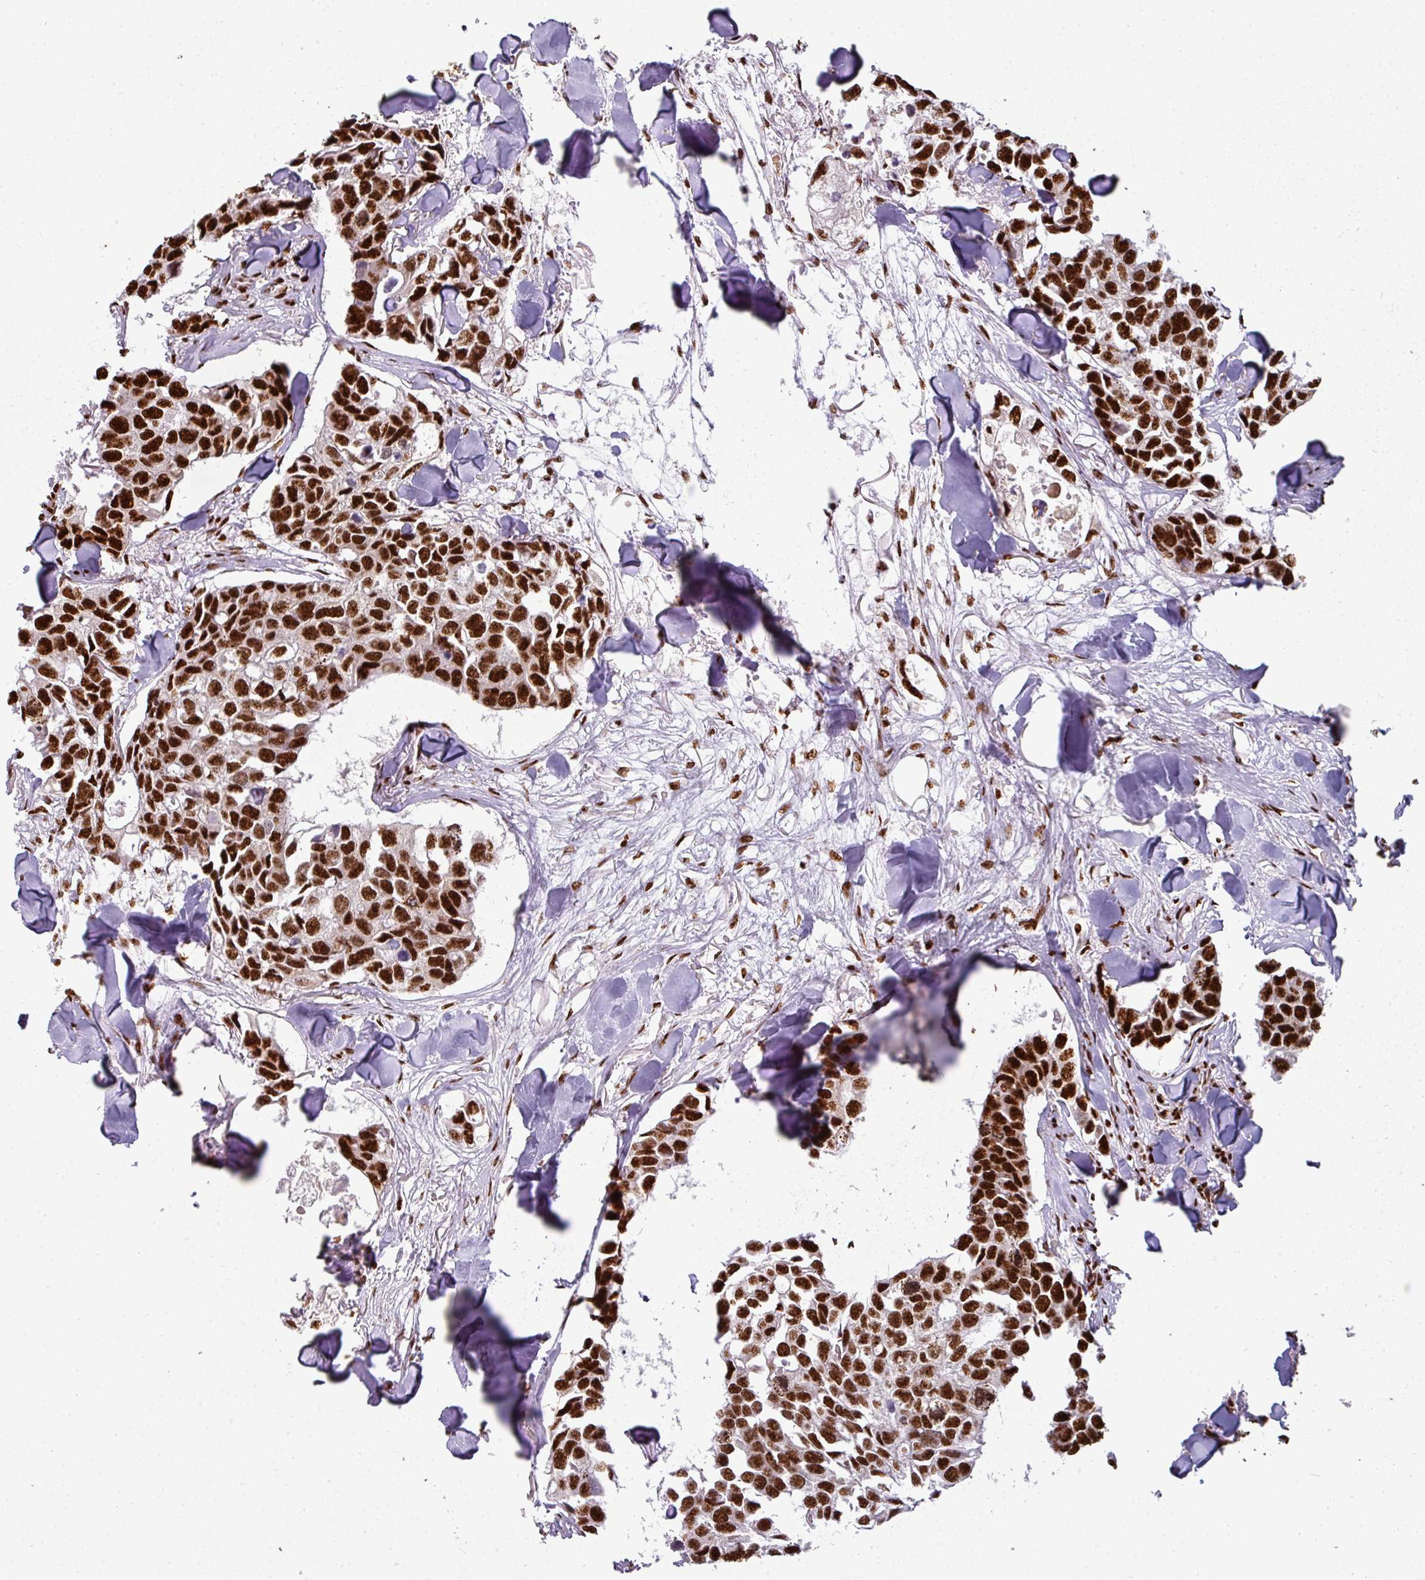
{"staining": {"intensity": "strong", "quantity": ">75%", "location": "nuclear"}, "tissue": "breast cancer", "cell_type": "Tumor cells", "image_type": "cancer", "snomed": [{"axis": "morphology", "description": "Duct carcinoma"}, {"axis": "topography", "description": "Breast"}], "caption": "Protein staining of breast cancer (infiltrating ductal carcinoma) tissue reveals strong nuclear positivity in about >75% of tumor cells.", "gene": "SIK3", "patient": {"sex": "female", "age": 83}}